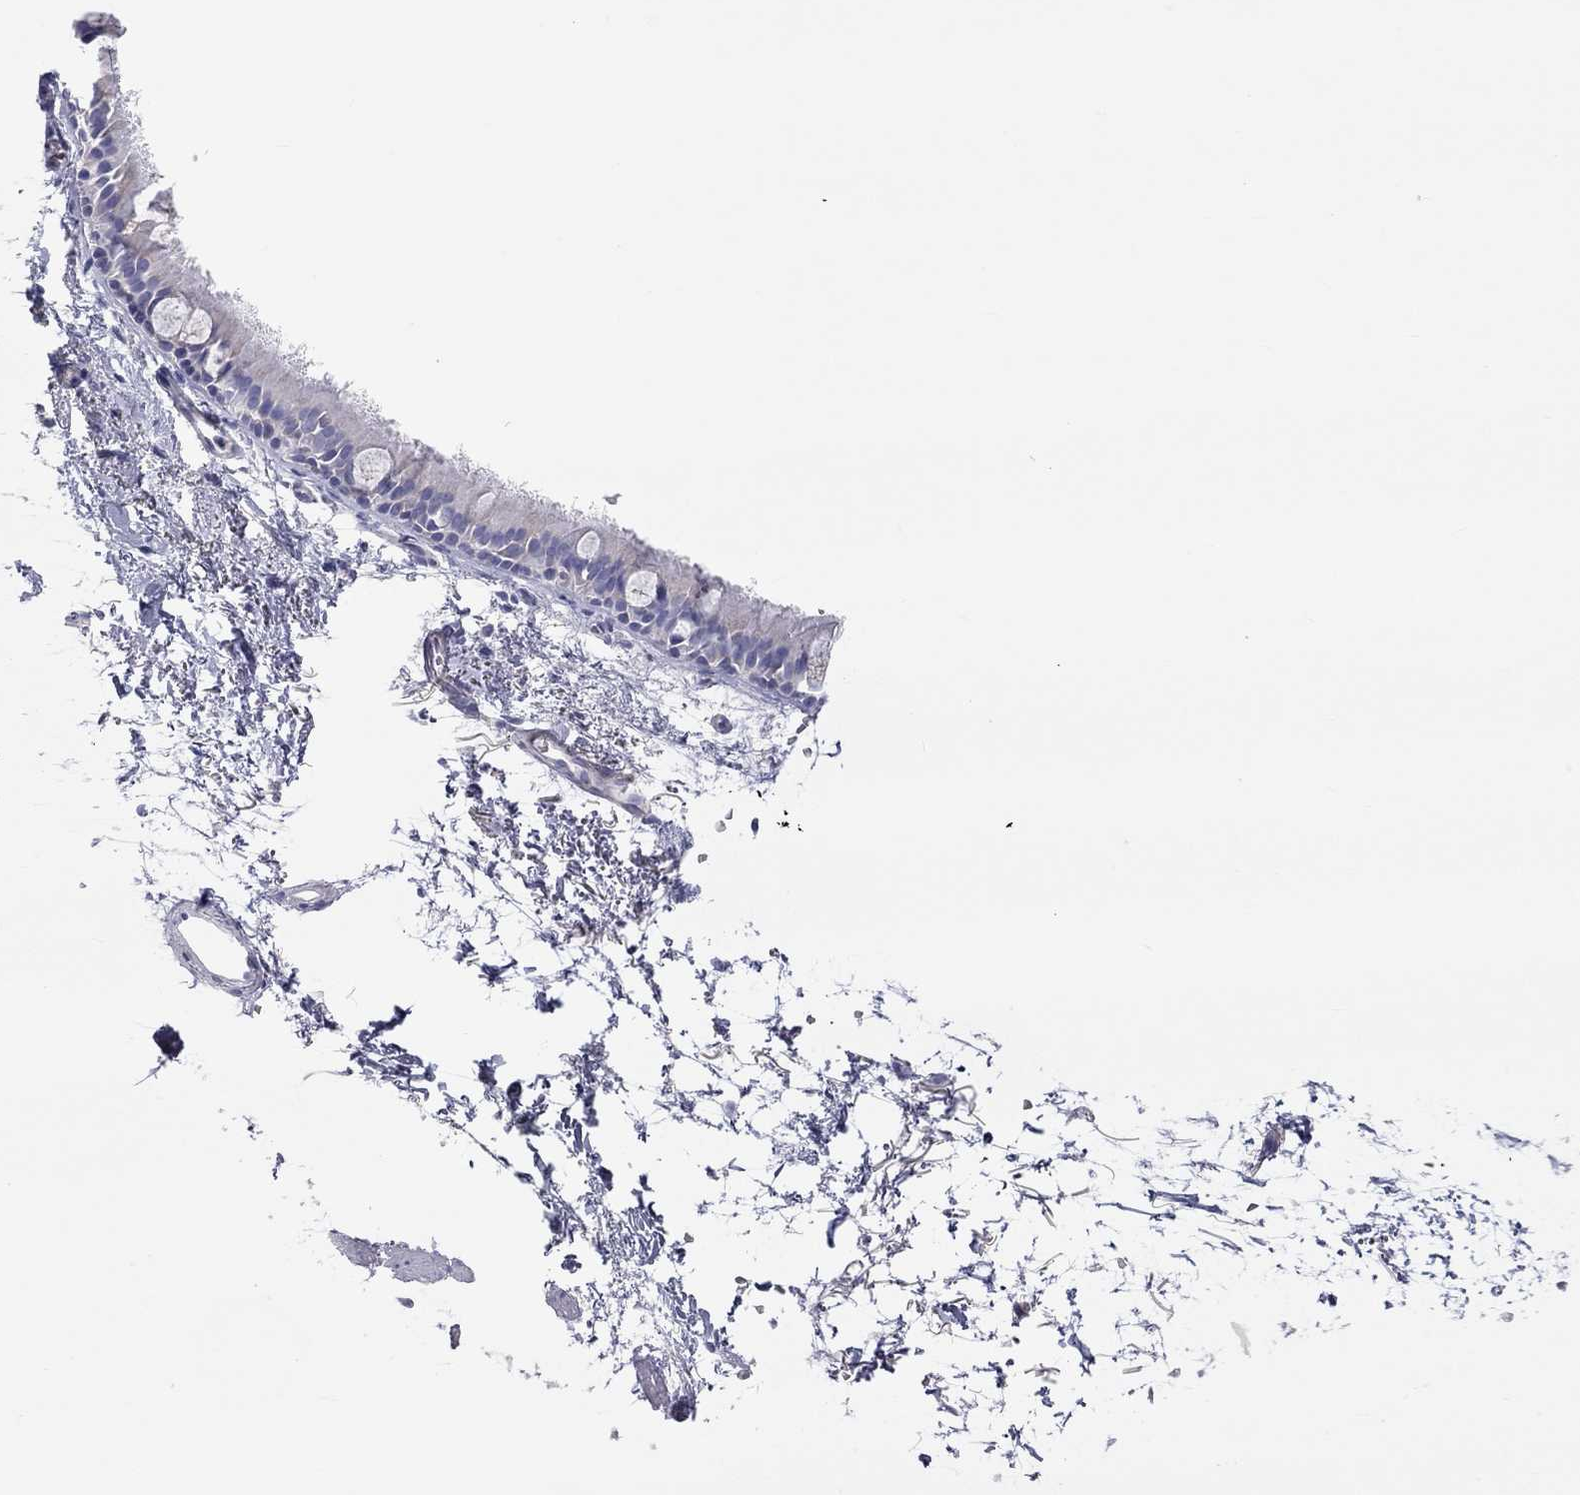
{"staining": {"intensity": "negative", "quantity": "none", "location": "none"}, "tissue": "bronchus", "cell_type": "Respiratory epithelial cells", "image_type": "normal", "snomed": [{"axis": "morphology", "description": "Normal tissue, NOS"}, {"axis": "topography", "description": "Cartilage tissue"}, {"axis": "topography", "description": "Bronchus"}], "caption": "Immunohistochemistry (IHC) of unremarkable bronchus displays no positivity in respiratory epithelial cells. (DAB immunohistochemistry (IHC) with hematoxylin counter stain).", "gene": "ST7L", "patient": {"sex": "male", "age": 66}}